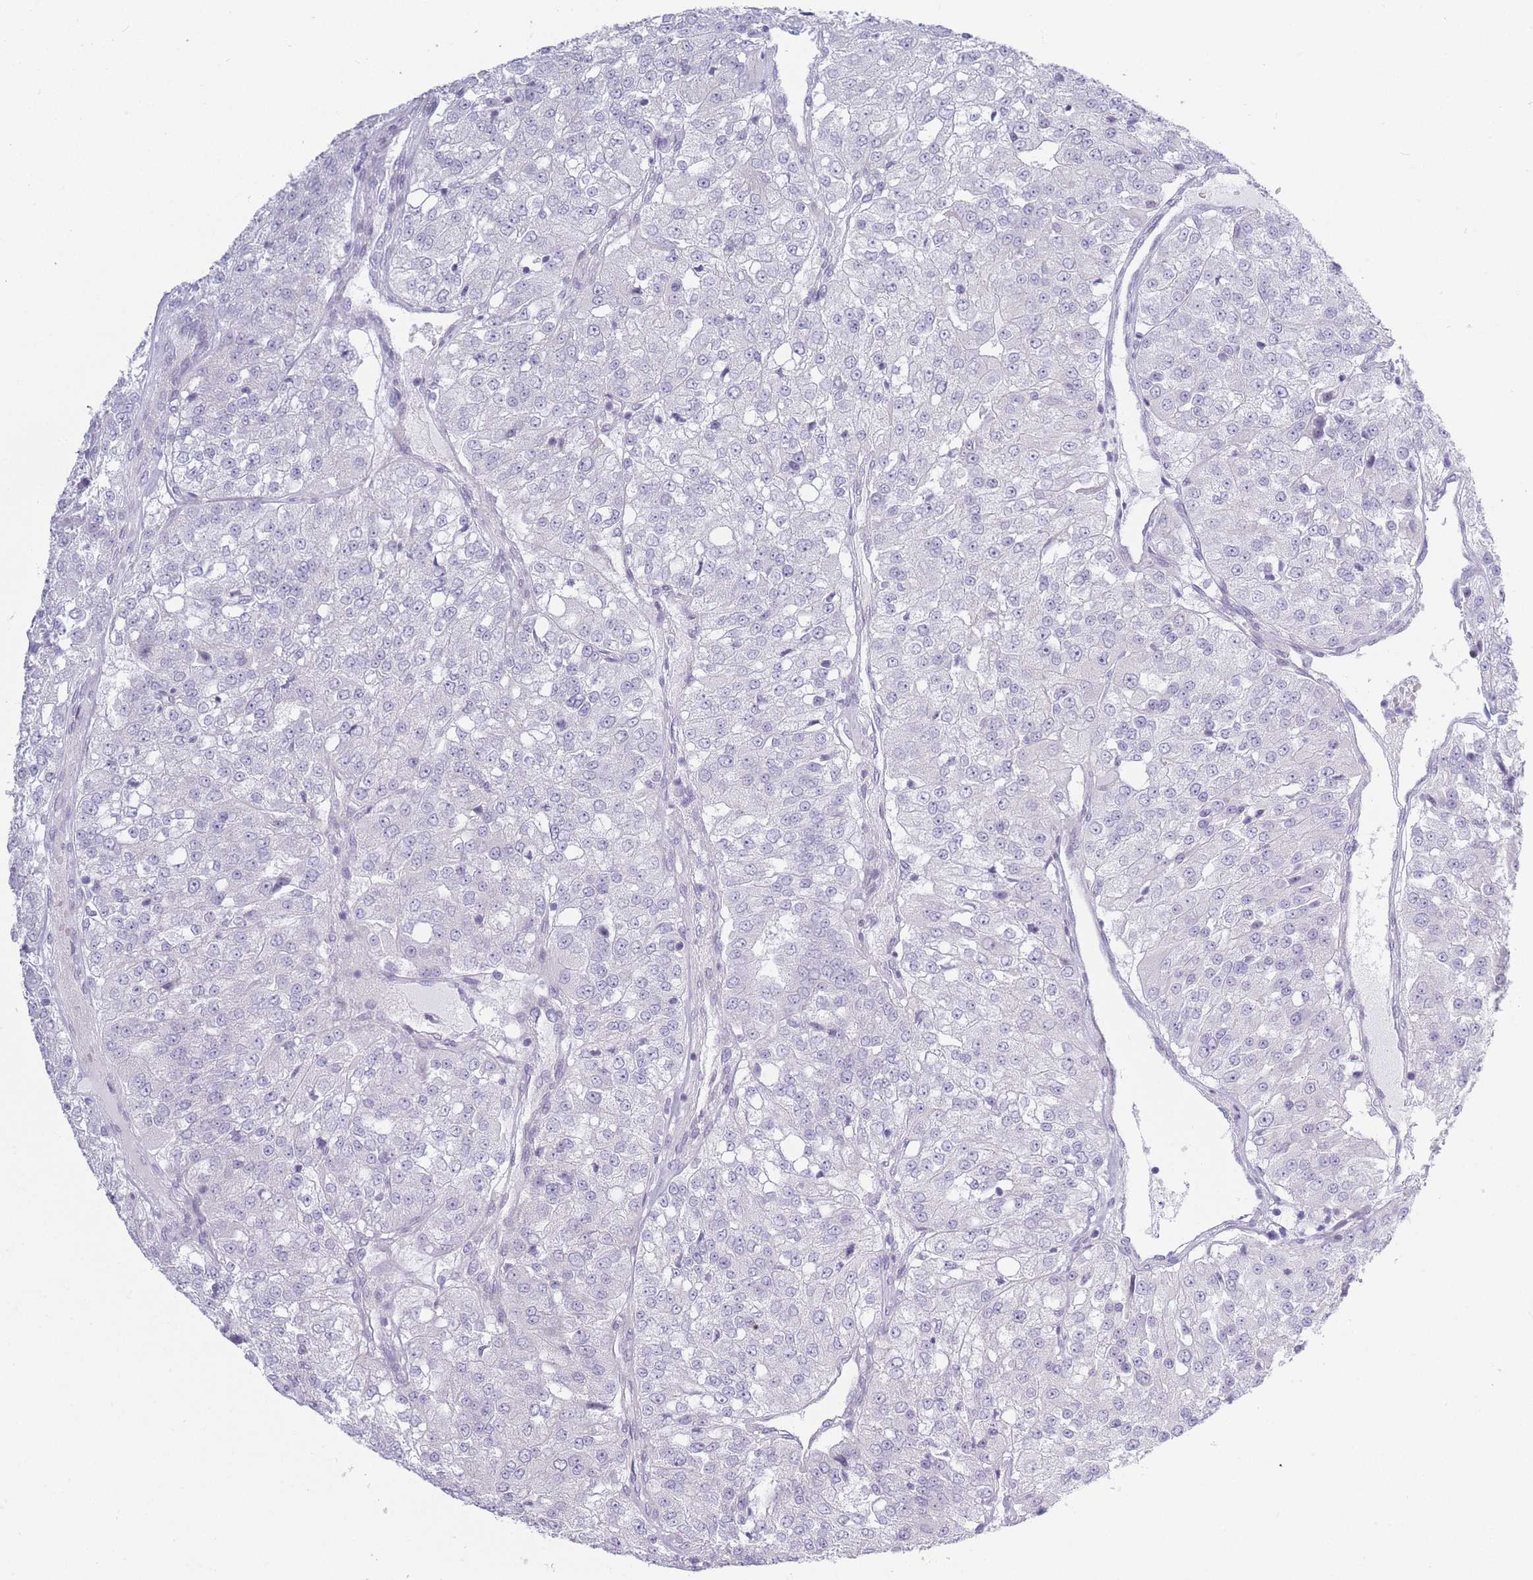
{"staining": {"intensity": "negative", "quantity": "none", "location": "none"}, "tissue": "renal cancer", "cell_type": "Tumor cells", "image_type": "cancer", "snomed": [{"axis": "morphology", "description": "Adenocarcinoma, NOS"}, {"axis": "topography", "description": "Kidney"}], "caption": "Tumor cells show no significant protein positivity in renal adenocarcinoma.", "gene": "PLEKHG2", "patient": {"sex": "female", "age": 63}}